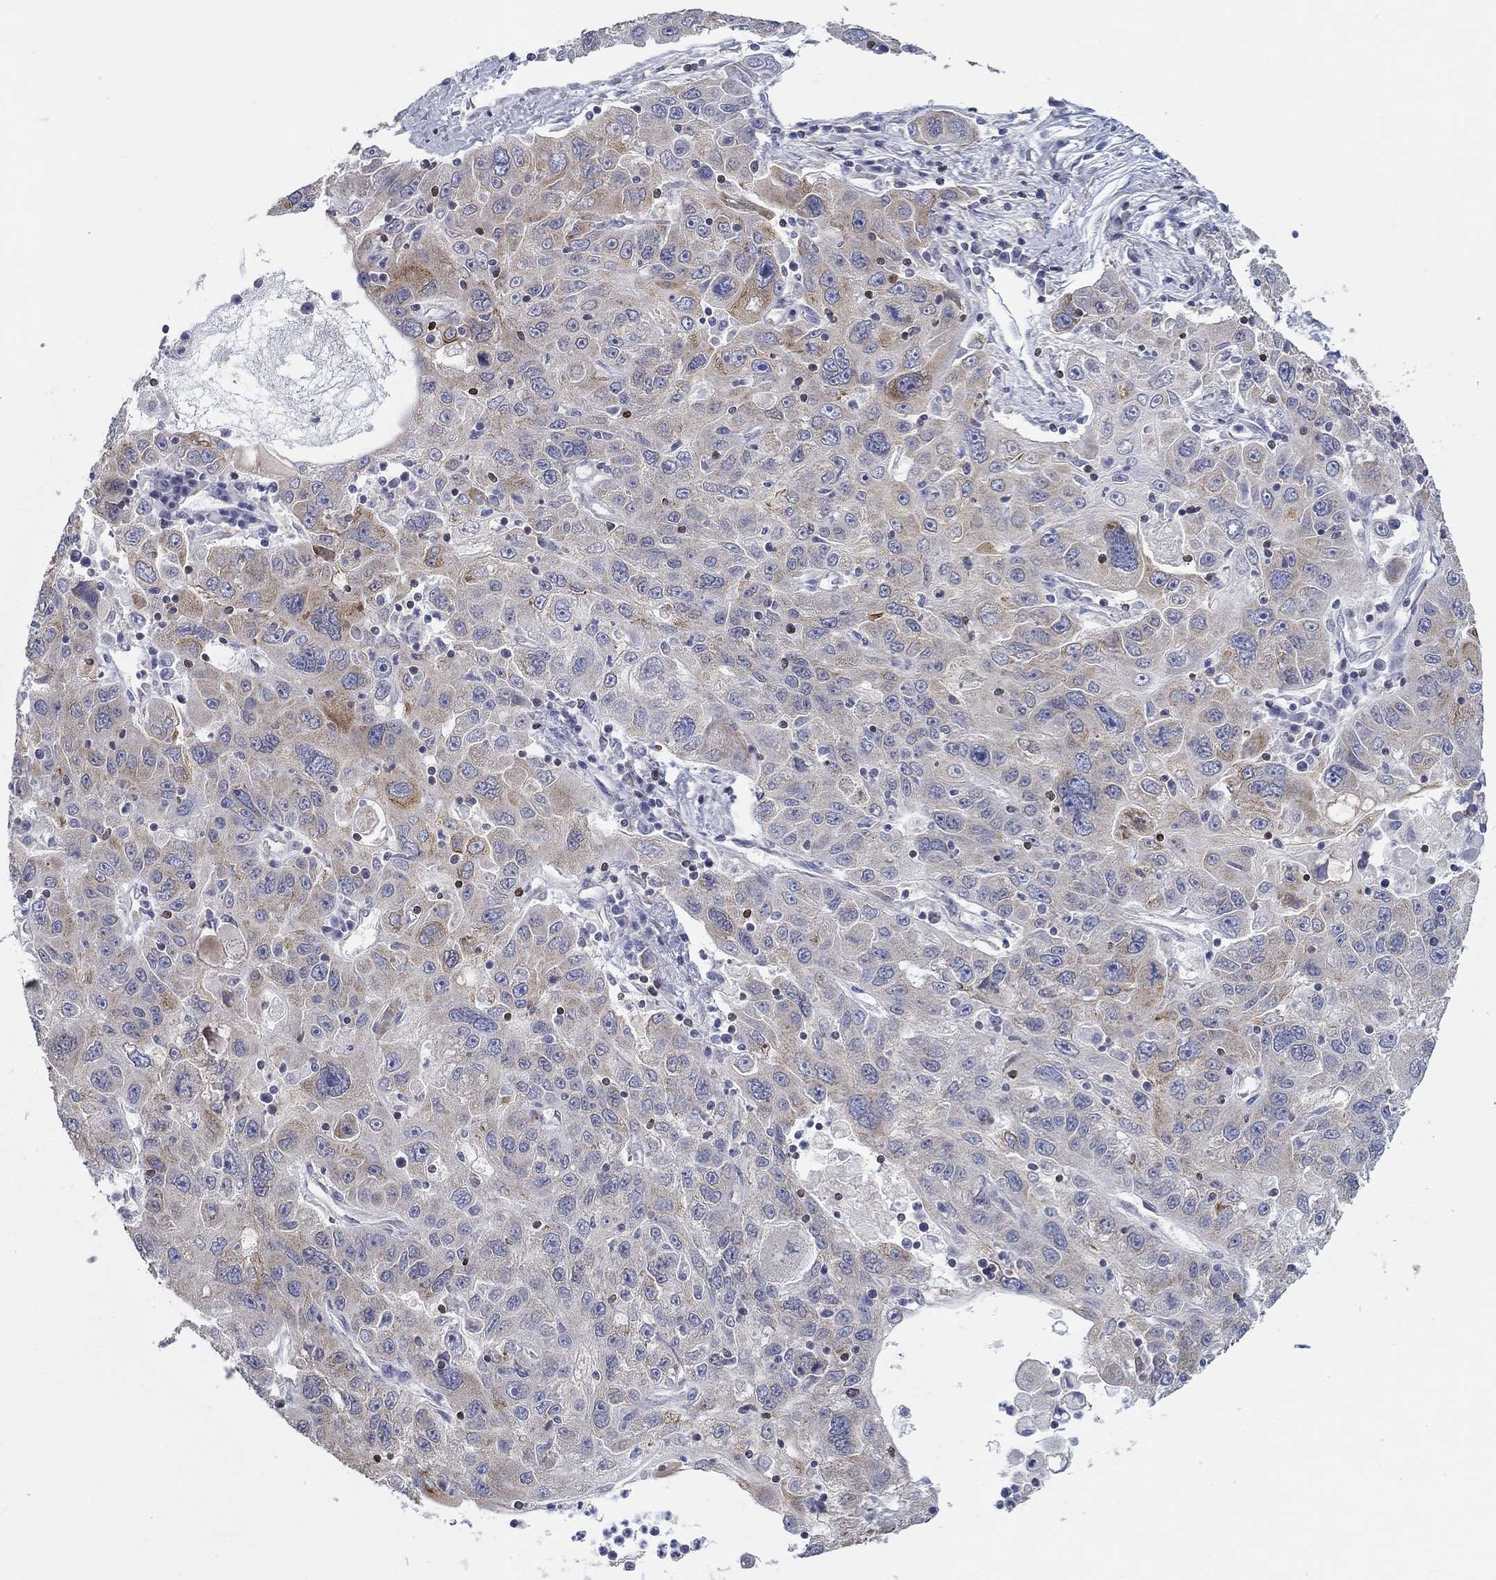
{"staining": {"intensity": "moderate", "quantity": "<25%", "location": "cytoplasmic/membranous"}, "tissue": "stomach cancer", "cell_type": "Tumor cells", "image_type": "cancer", "snomed": [{"axis": "morphology", "description": "Adenocarcinoma, NOS"}, {"axis": "topography", "description": "Stomach"}], "caption": "Immunohistochemical staining of stomach cancer demonstrates low levels of moderate cytoplasmic/membranous positivity in approximately <25% of tumor cells. Immunohistochemistry stains the protein in brown and the nuclei are stained blue.", "gene": "ERMP1", "patient": {"sex": "male", "age": 56}}